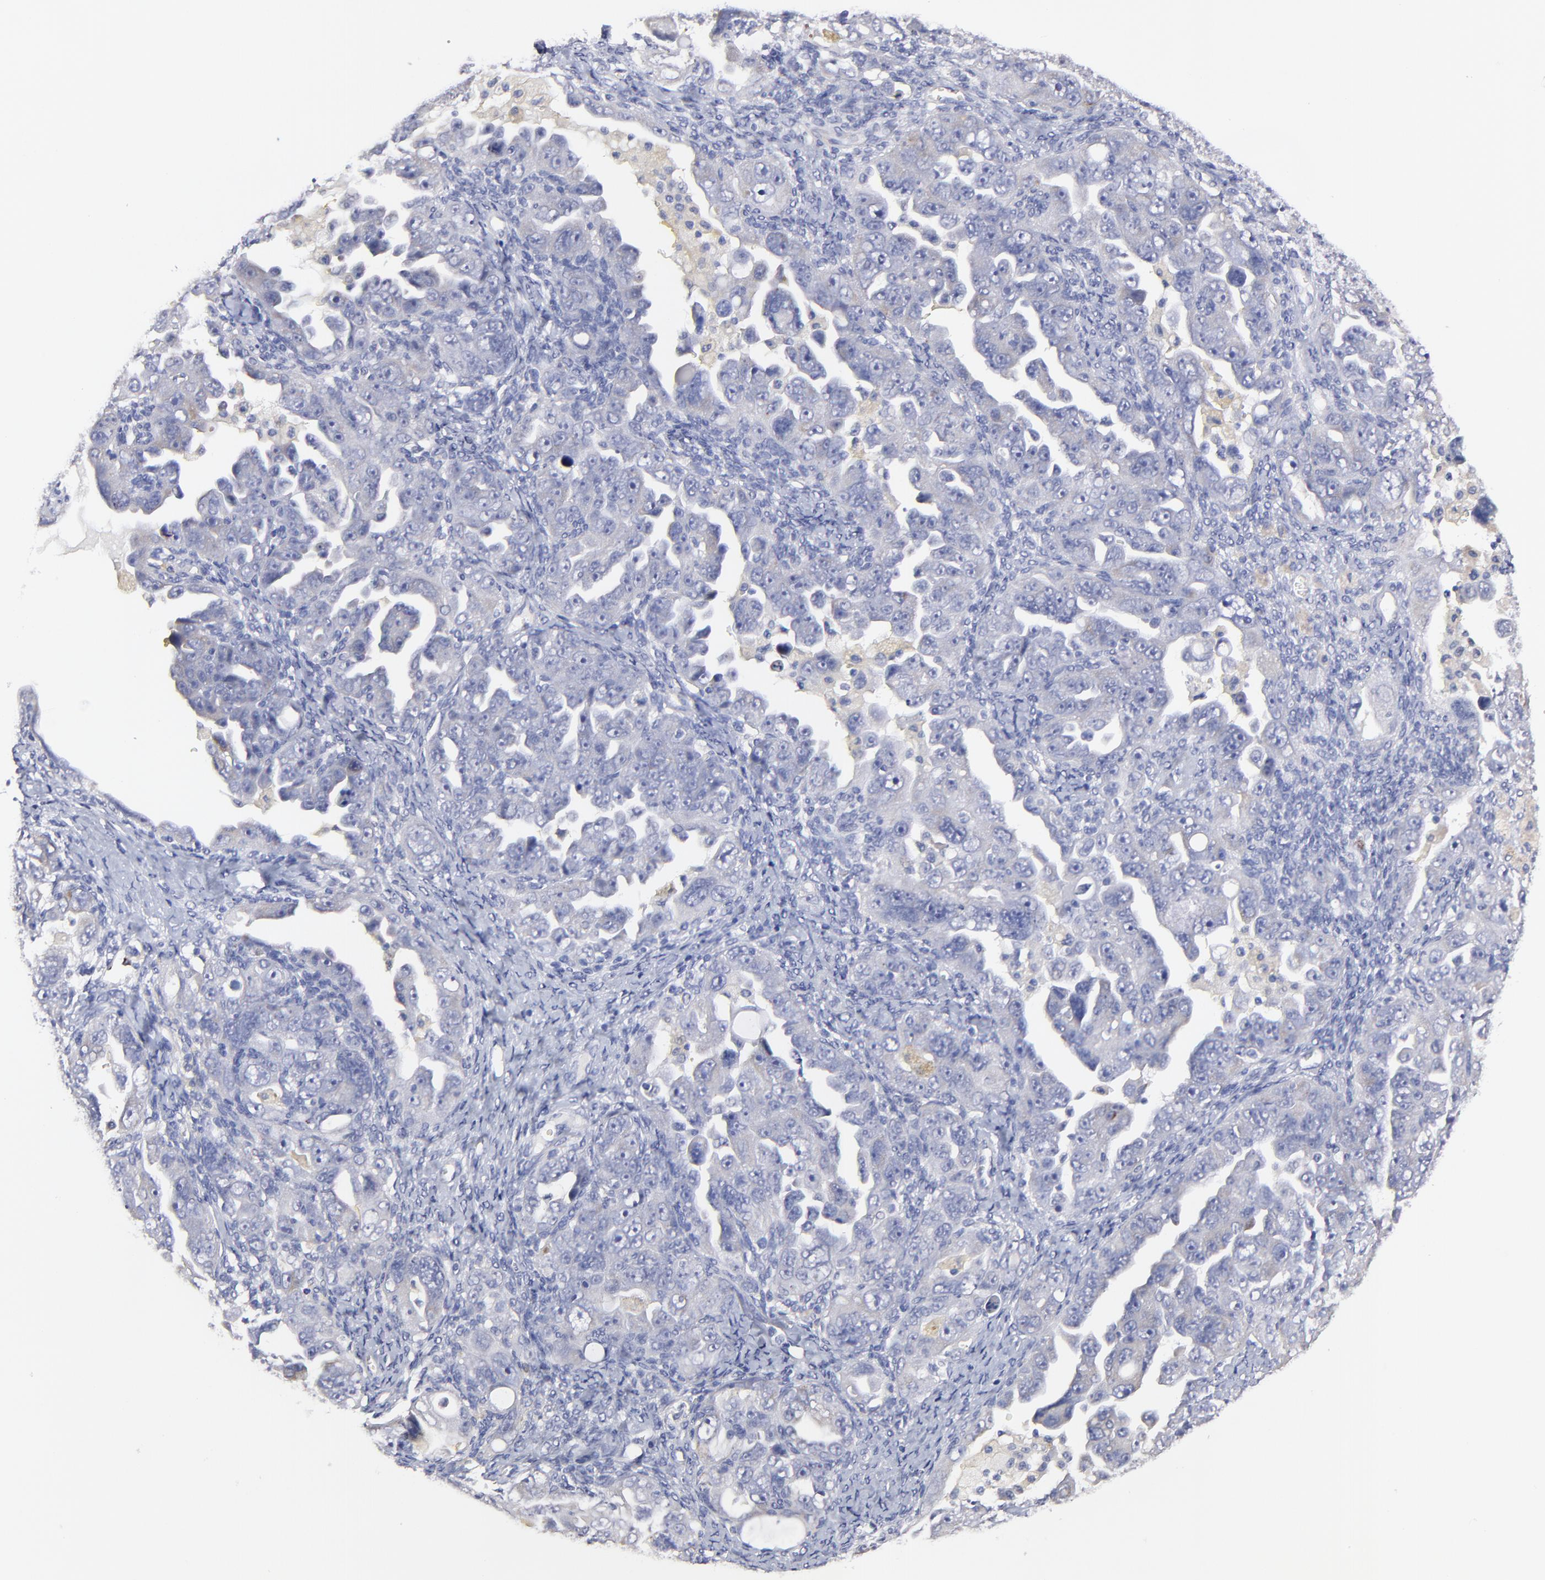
{"staining": {"intensity": "negative", "quantity": "none", "location": "none"}, "tissue": "ovarian cancer", "cell_type": "Tumor cells", "image_type": "cancer", "snomed": [{"axis": "morphology", "description": "Cystadenocarcinoma, serous, NOS"}, {"axis": "topography", "description": "Ovary"}], "caption": "Immunohistochemical staining of serous cystadenocarcinoma (ovarian) exhibits no significant expression in tumor cells.", "gene": "BTG2", "patient": {"sex": "female", "age": 66}}